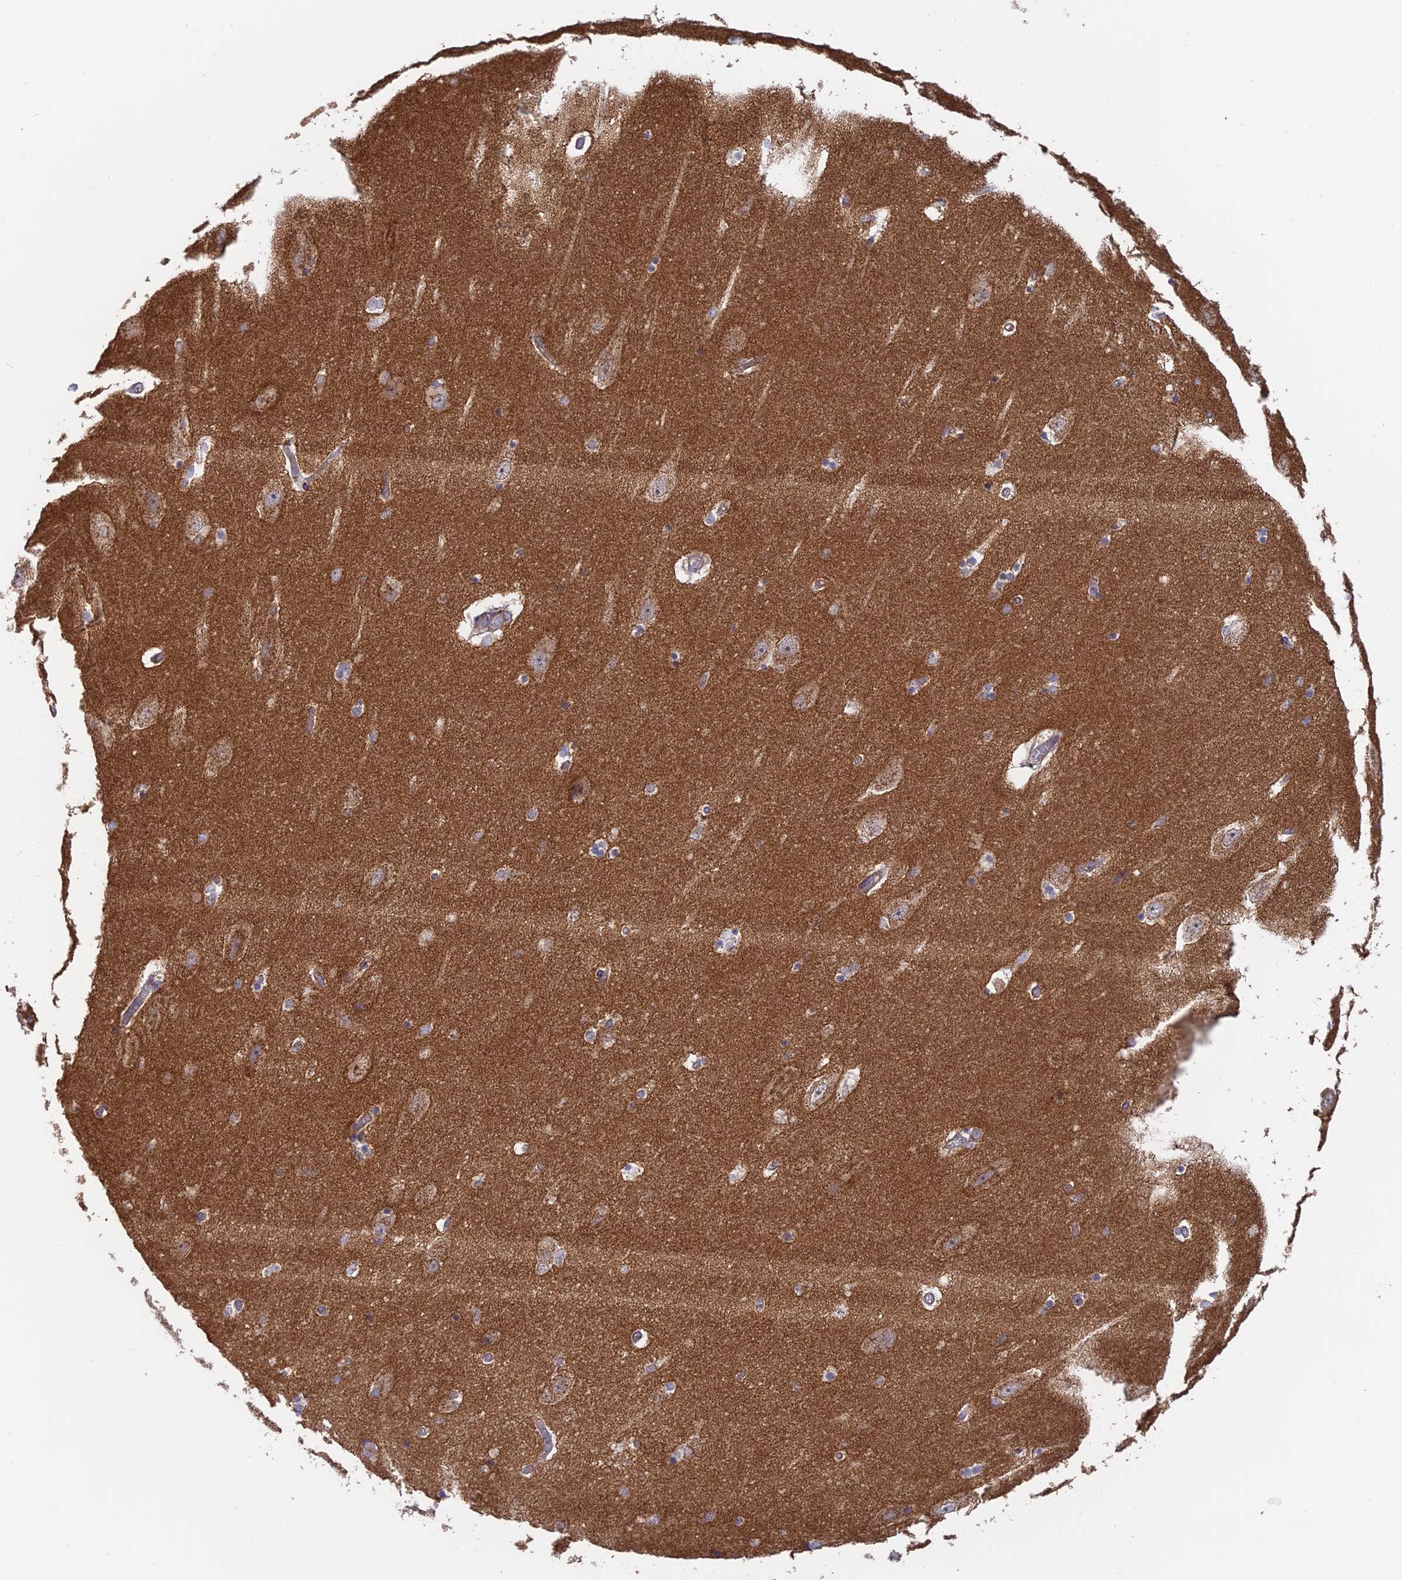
{"staining": {"intensity": "weak", "quantity": "<25%", "location": "cytoplasmic/membranous"}, "tissue": "hippocampus", "cell_type": "Glial cells", "image_type": "normal", "snomed": [{"axis": "morphology", "description": "Normal tissue, NOS"}, {"axis": "topography", "description": "Hippocampus"}], "caption": "This is an immunohistochemistry (IHC) histopathology image of unremarkable hippocampus. There is no staining in glial cells.", "gene": "GOLGA3", "patient": {"sex": "female", "age": 54}}